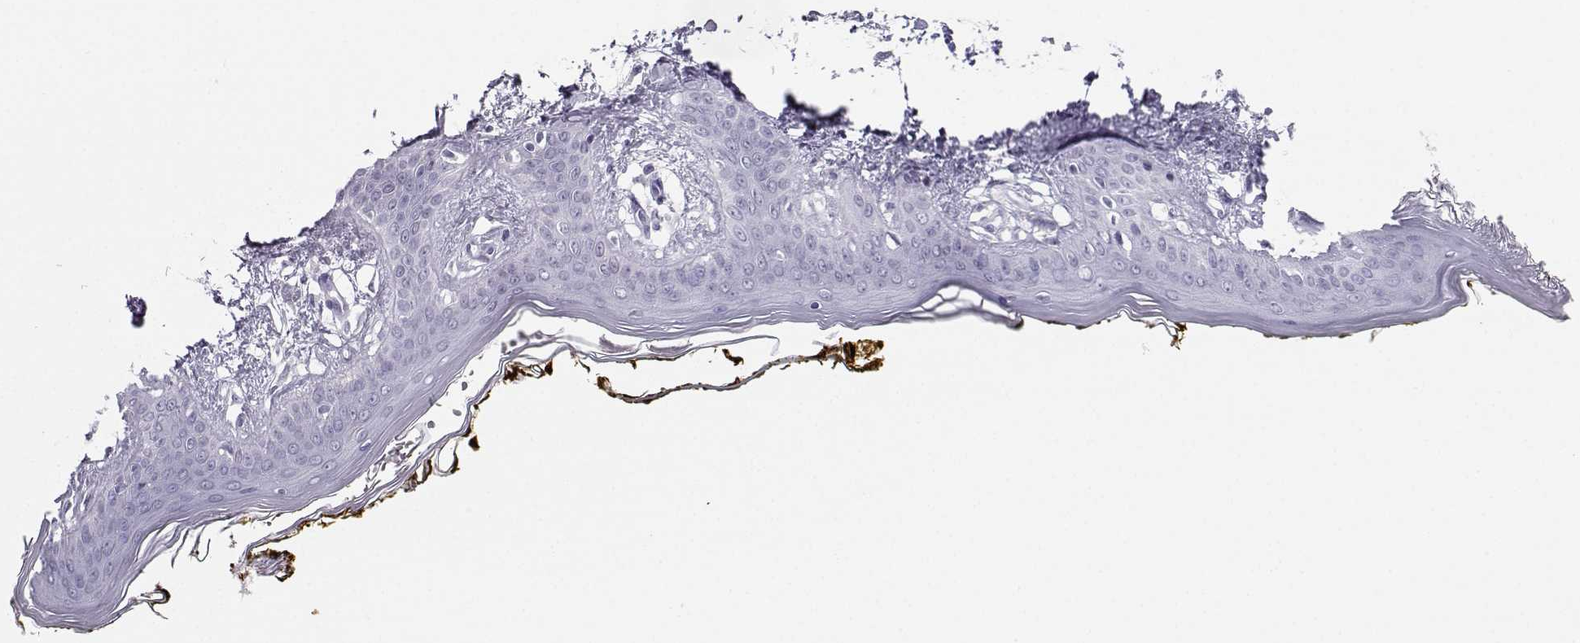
{"staining": {"intensity": "negative", "quantity": "none", "location": "none"}, "tissue": "skin", "cell_type": "Fibroblasts", "image_type": "normal", "snomed": [{"axis": "morphology", "description": "Normal tissue, NOS"}, {"axis": "topography", "description": "Skin"}], "caption": "DAB (3,3'-diaminobenzidine) immunohistochemical staining of unremarkable human skin exhibits no significant expression in fibroblasts.", "gene": "LHX1", "patient": {"sex": "female", "age": 34}}